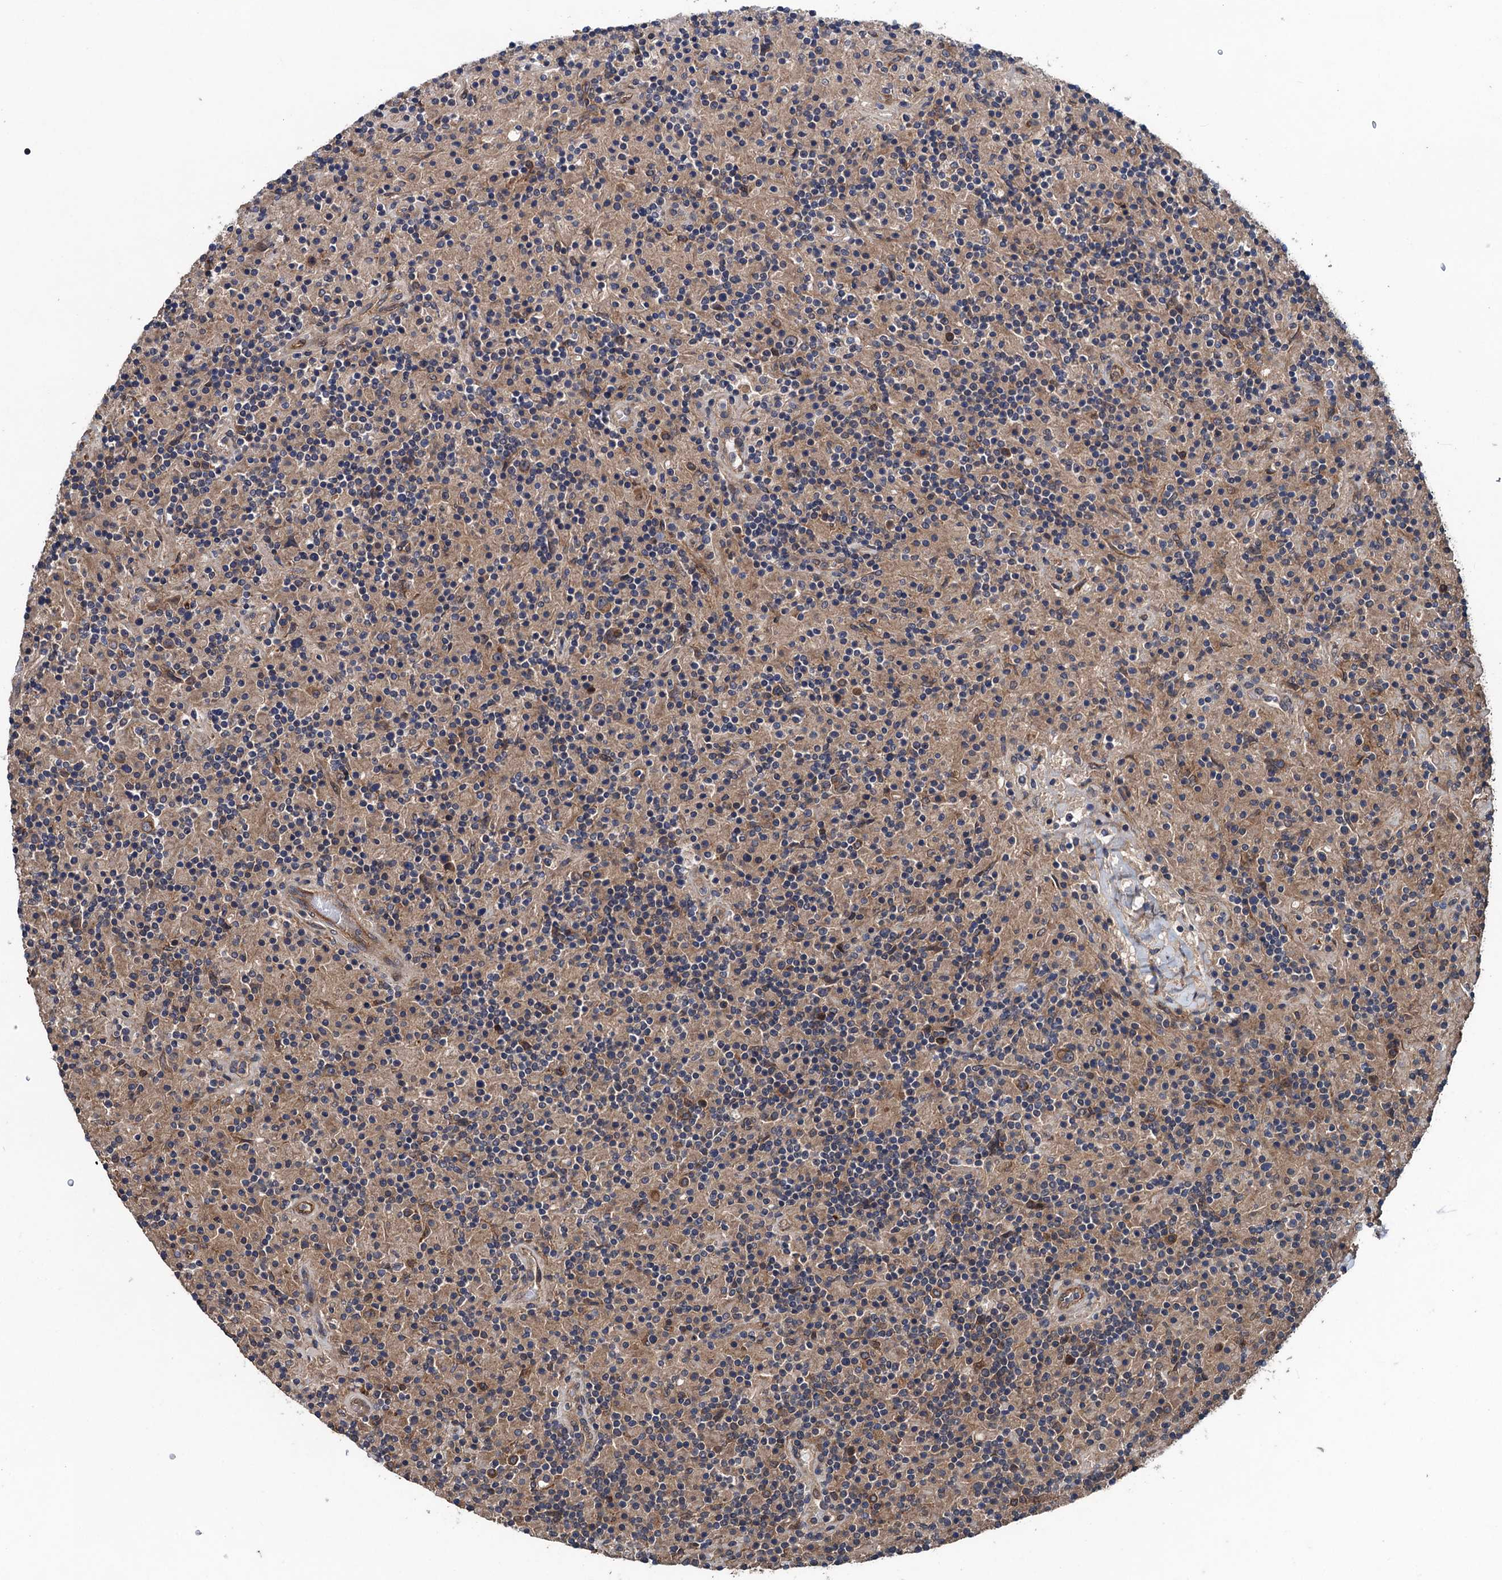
{"staining": {"intensity": "negative", "quantity": "none", "location": "none"}, "tissue": "lymphoma", "cell_type": "Tumor cells", "image_type": "cancer", "snomed": [{"axis": "morphology", "description": "Hodgkin's disease, NOS"}, {"axis": "topography", "description": "Lymph node"}], "caption": "The photomicrograph reveals no significant positivity in tumor cells of Hodgkin's disease. (Brightfield microscopy of DAB immunohistochemistry at high magnification).", "gene": "BLTP3B", "patient": {"sex": "male", "age": 70}}